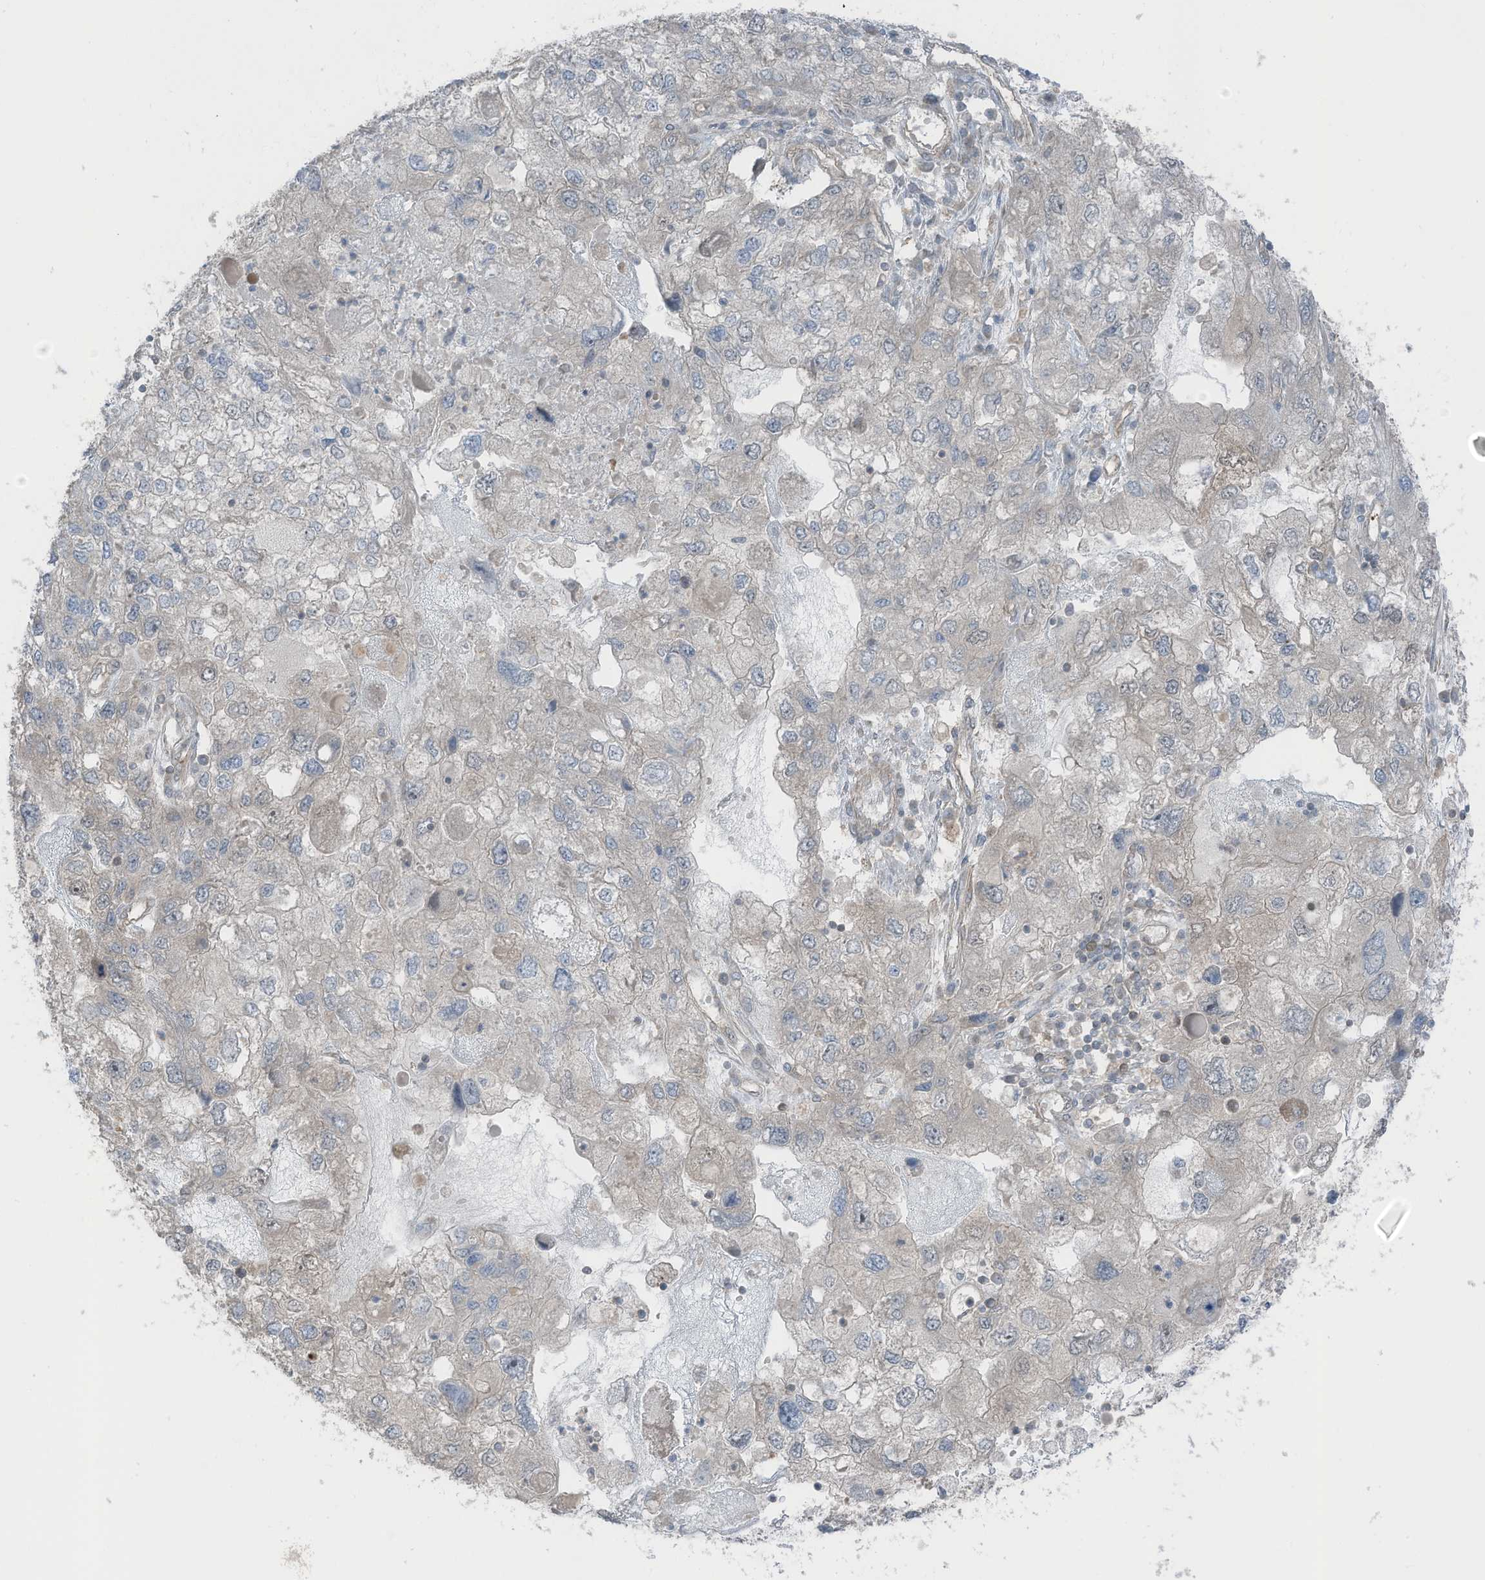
{"staining": {"intensity": "weak", "quantity": "25%-75%", "location": "cytoplasmic/membranous"}, "tissue": "endometrial cancer", "cell_type": "Tumor cells", "image_type": "cancer", "snomed": [{"axis": "morphology", "description": "Adenocarcinoma, NOS"}, {"axis": "topography", "description": "Endometrium"}], "caption": "Immunohistochemistry histopathology image of human adenocarcinoma (endometrial) stained for a protein (brown), which reveals low levels of weak cytoplasmic/membranous expression in approximately 25%-75% of tumor cells.", "gene": "TXNDC9", "patient": {"sex": "female", "age": 49}}